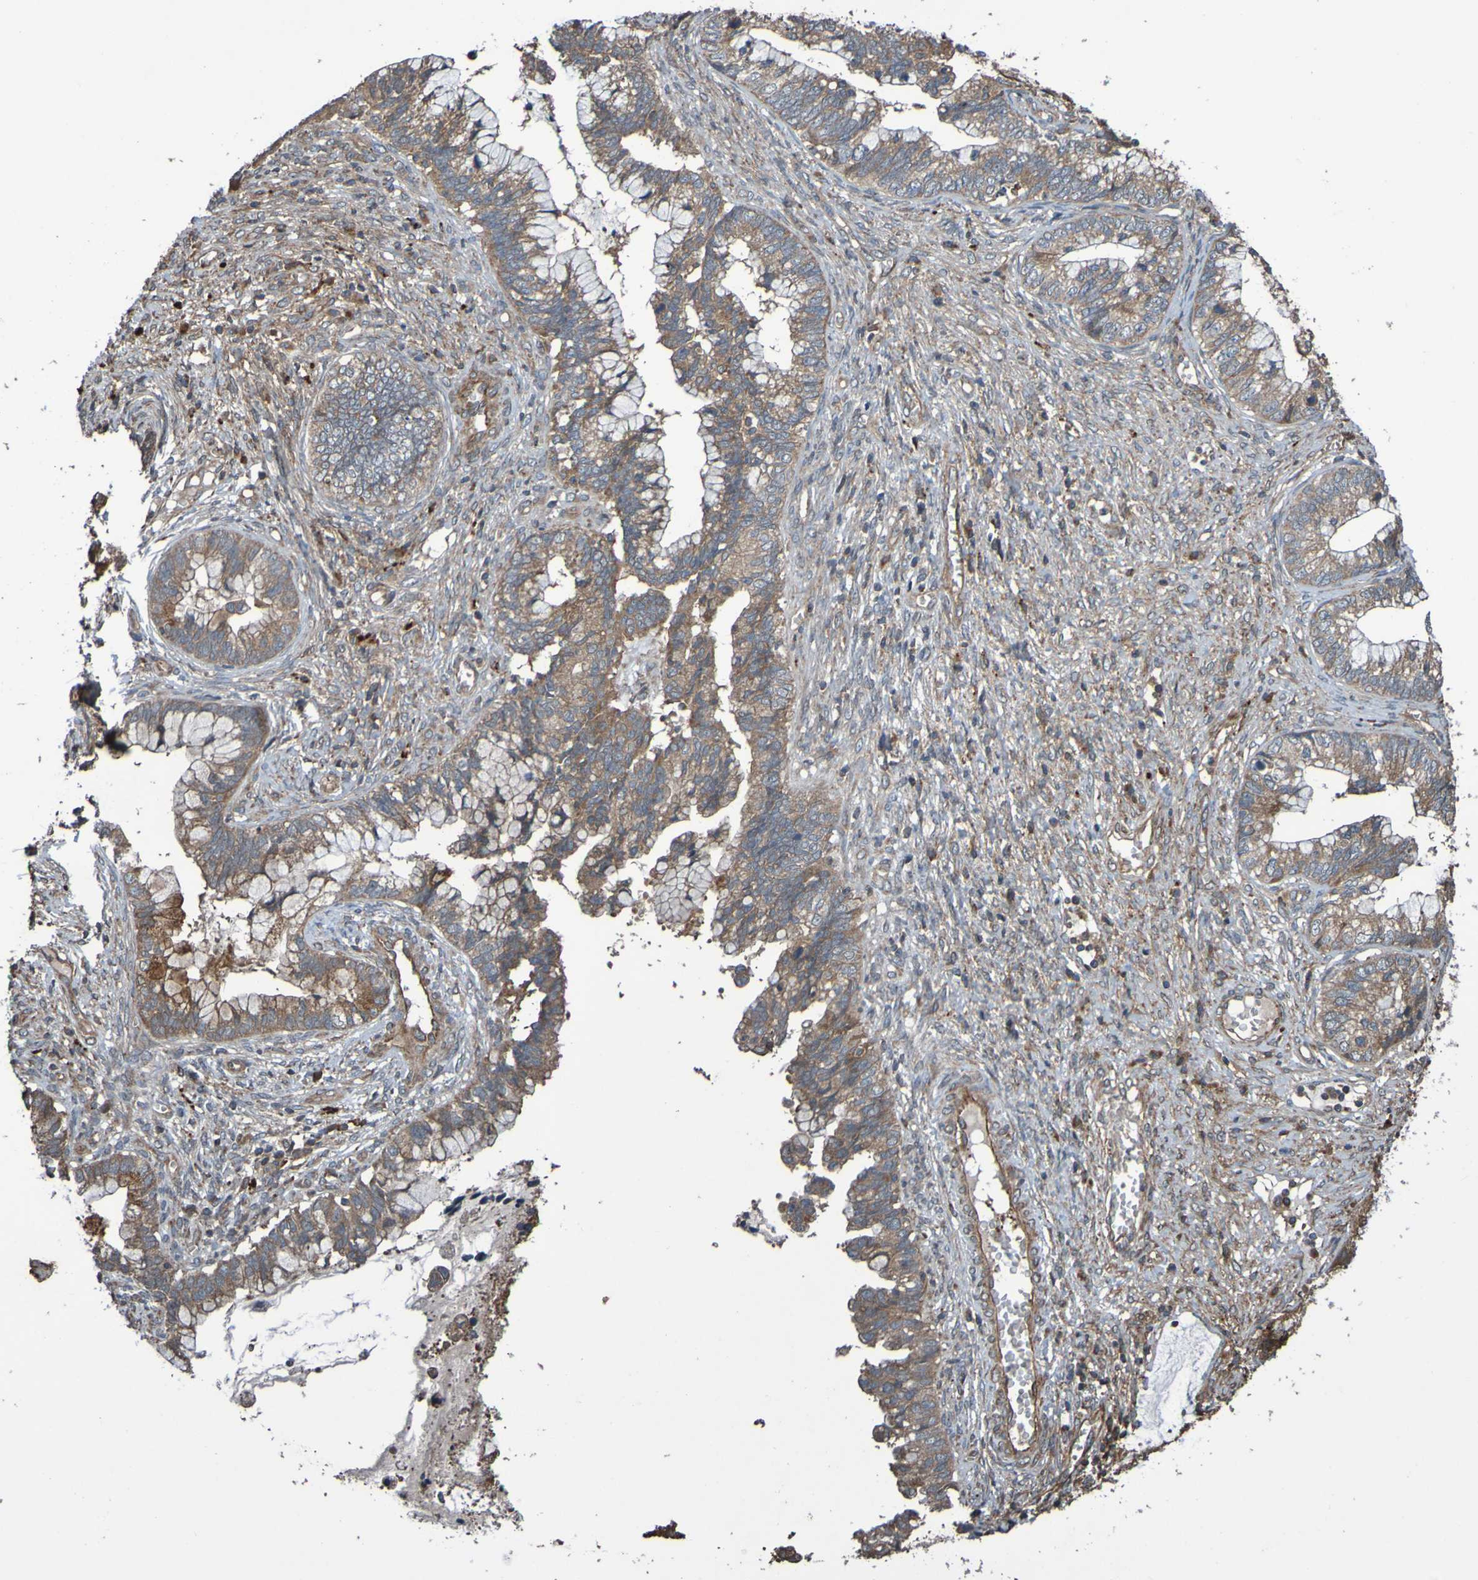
{"staining": {"intensity": "weak", "quantity": ">75%", "location": "cytoplasmic/membranous"}, "tissue": "cervical cancer", "cell_type": "Tumor cells", "image_type": "cancer", "snomed": [{"axis": "morphology", "description": "Adenocarcinoma, NOS"}, {"axis": "topography", "description": "Cervix"}], "caption": "Human cervical adenocarcinoma stained with a brown dye displays weak cytoplasmic/membranous positive staining in about >75% of tumor cells.", "gene": "UCN", "patient": {"sex": "female", "age": 44}}